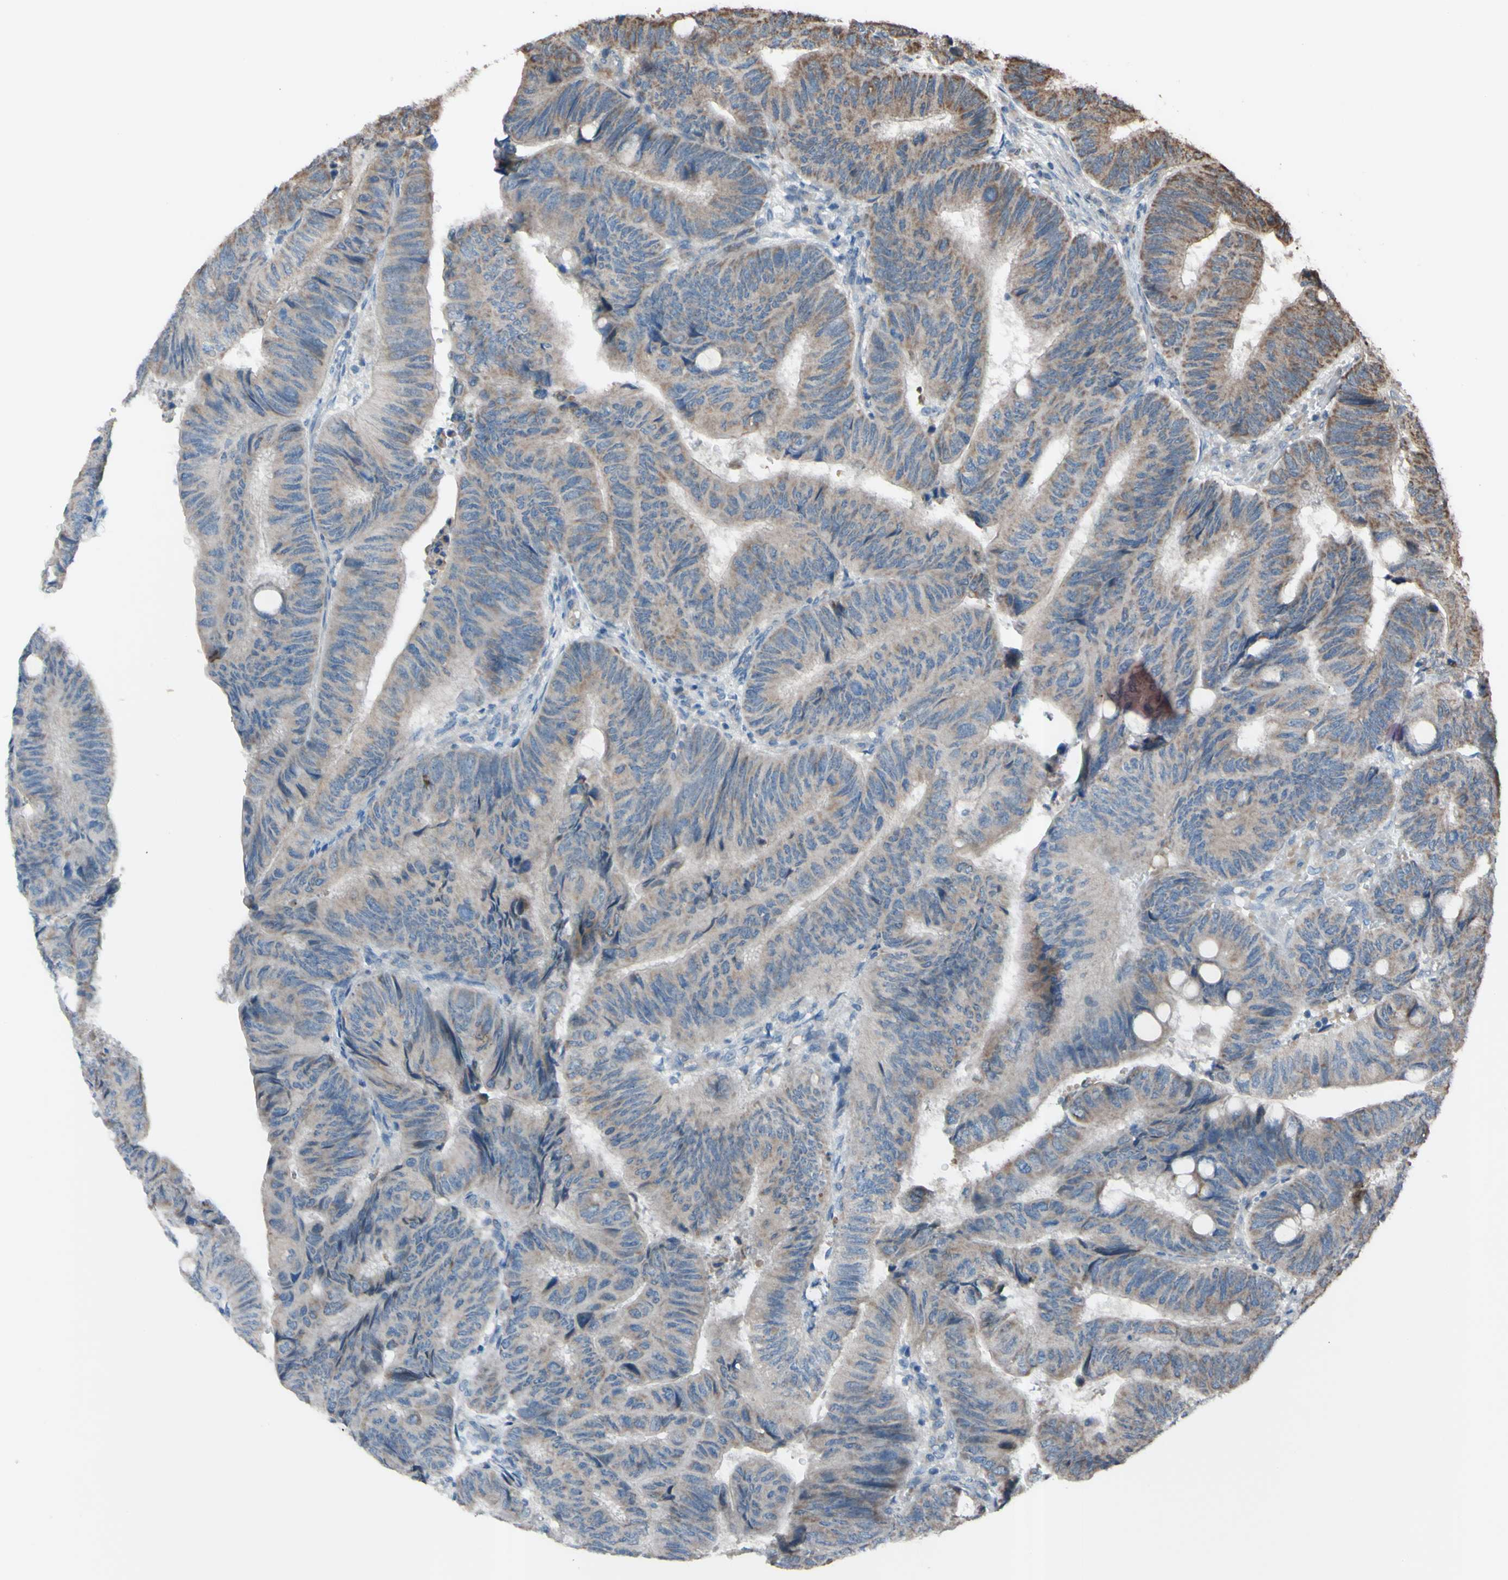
{"staining": {"intensity": "weak", "quantity": "<25%", "location": "cytoplasmic/membranous"}, "tissue": "colorectal cancer", "cell_type": "Tumor cells", "image_type": "cancer", "snomed": [{"axis": "morphology", "description": "Normal tissue, NOS"}, {"axis": "morphology", "description": "Adenocarcinoma, NOS"}, {"axis": "topography", "description": "Rectum"}, {"axis": "topography", "description": "Peripheral nerve tissue"}], "caption": "High magnification brightfield microscopy of colorectal cancer stained with DAB (brown) and counterstained with hematoxylin (blue): tumor cells show no significant staining. (Immunohistochemistry (ihc), brightfield microscopy, high magnification).", "gene": "ACOT8", "patient": {"sex": "male", "age": 92}}